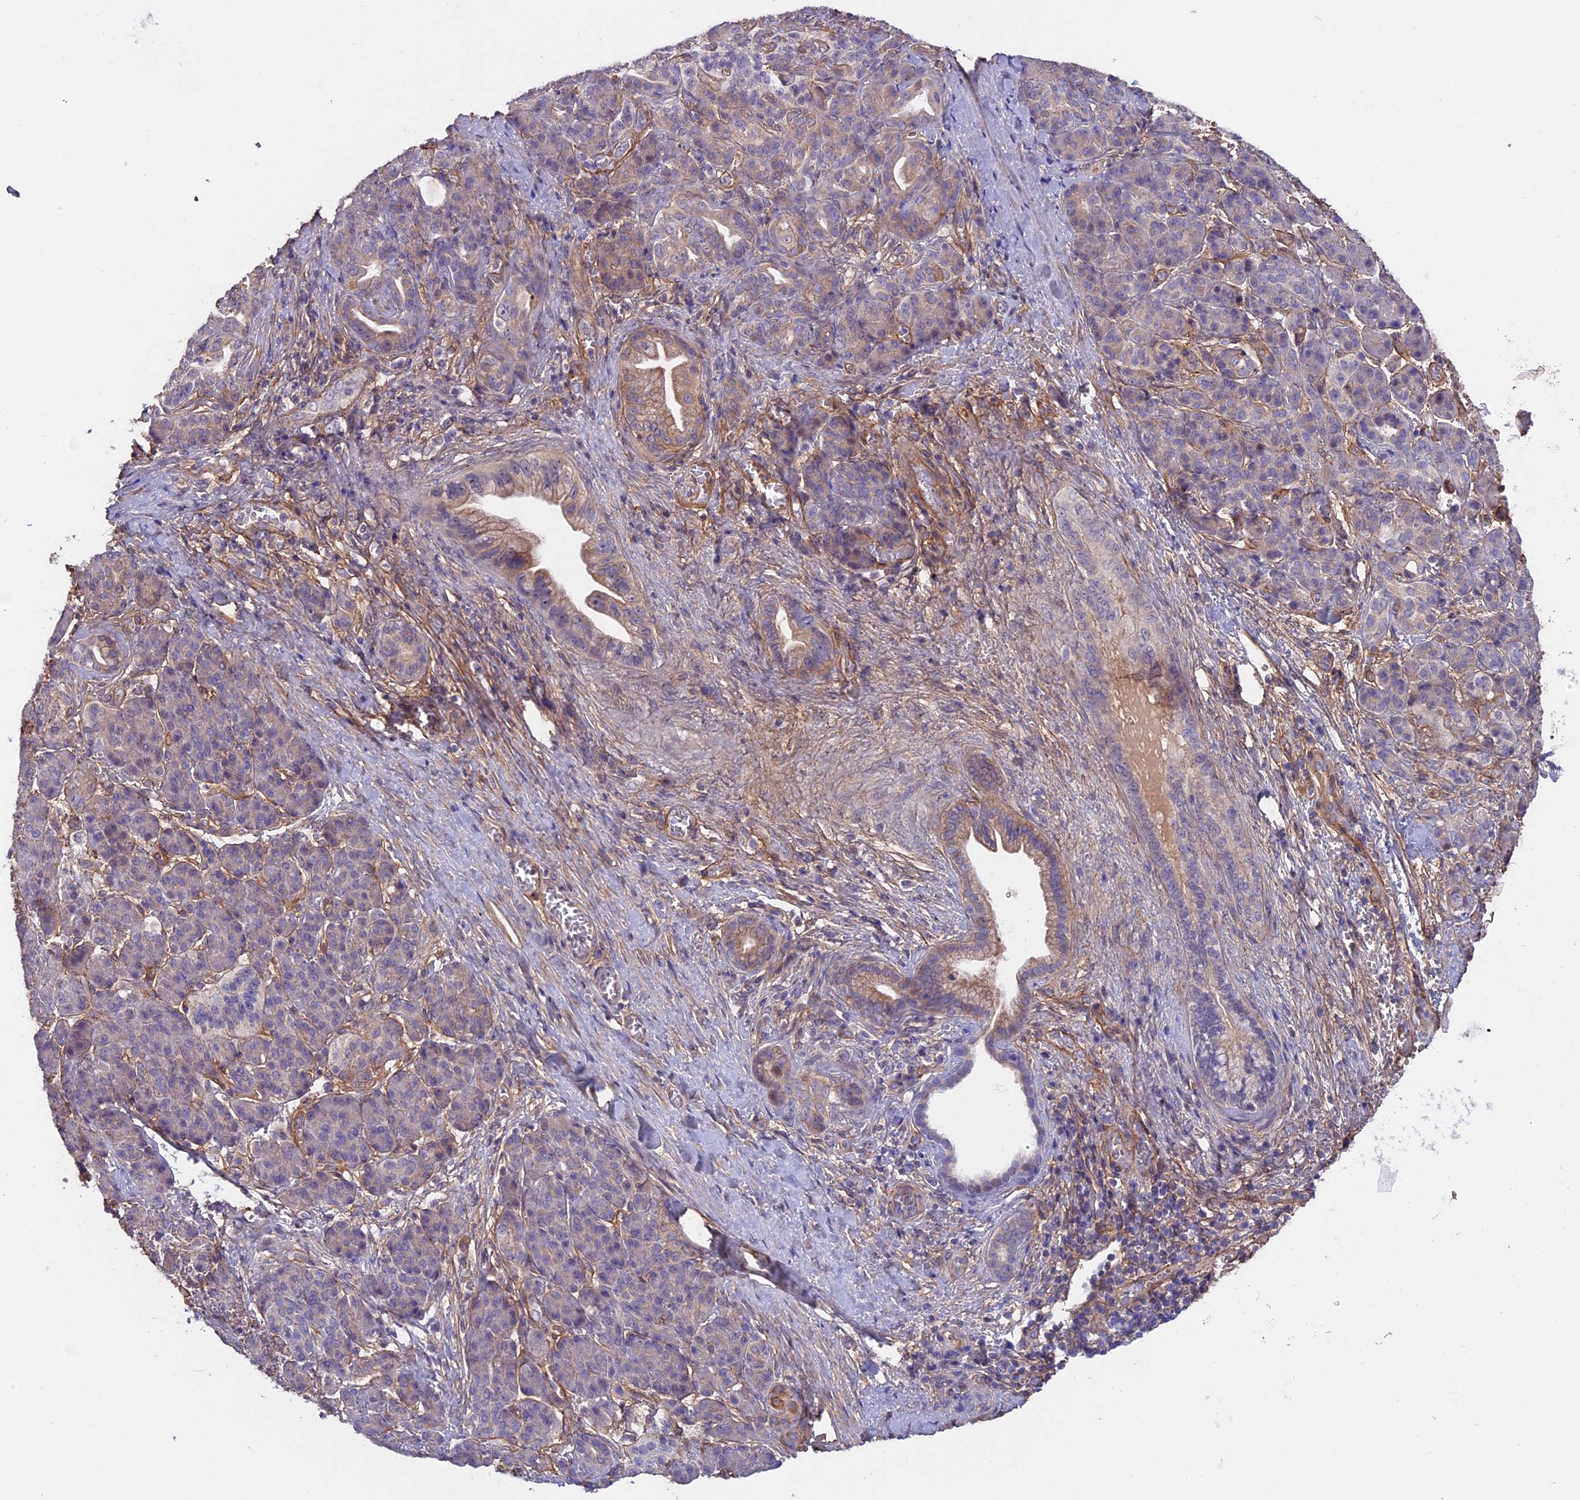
{"staining": {"intensity": "weak", "quantity": "25%-75%", "location": "cytoplasmic/membranous"}, "tissue": "pancreatic cancer", "cell_type": "Tumor cells", "image_type": "cancer", "snomed": [{"axis": "morphology", "description": "Adenocarcinoma, NOS"}, {"axis": "topography", "description": "Pancreas"}], "caption": "The image demonstrates immunohistochemical staining of pancreatic adenocarcinoma. There is weak cytoplasmic/membranous staining is appreciated in about 25%-75% of tumor cells.", "gene": "COL4A3", "patient": {"sex": "male", "age": 59}}